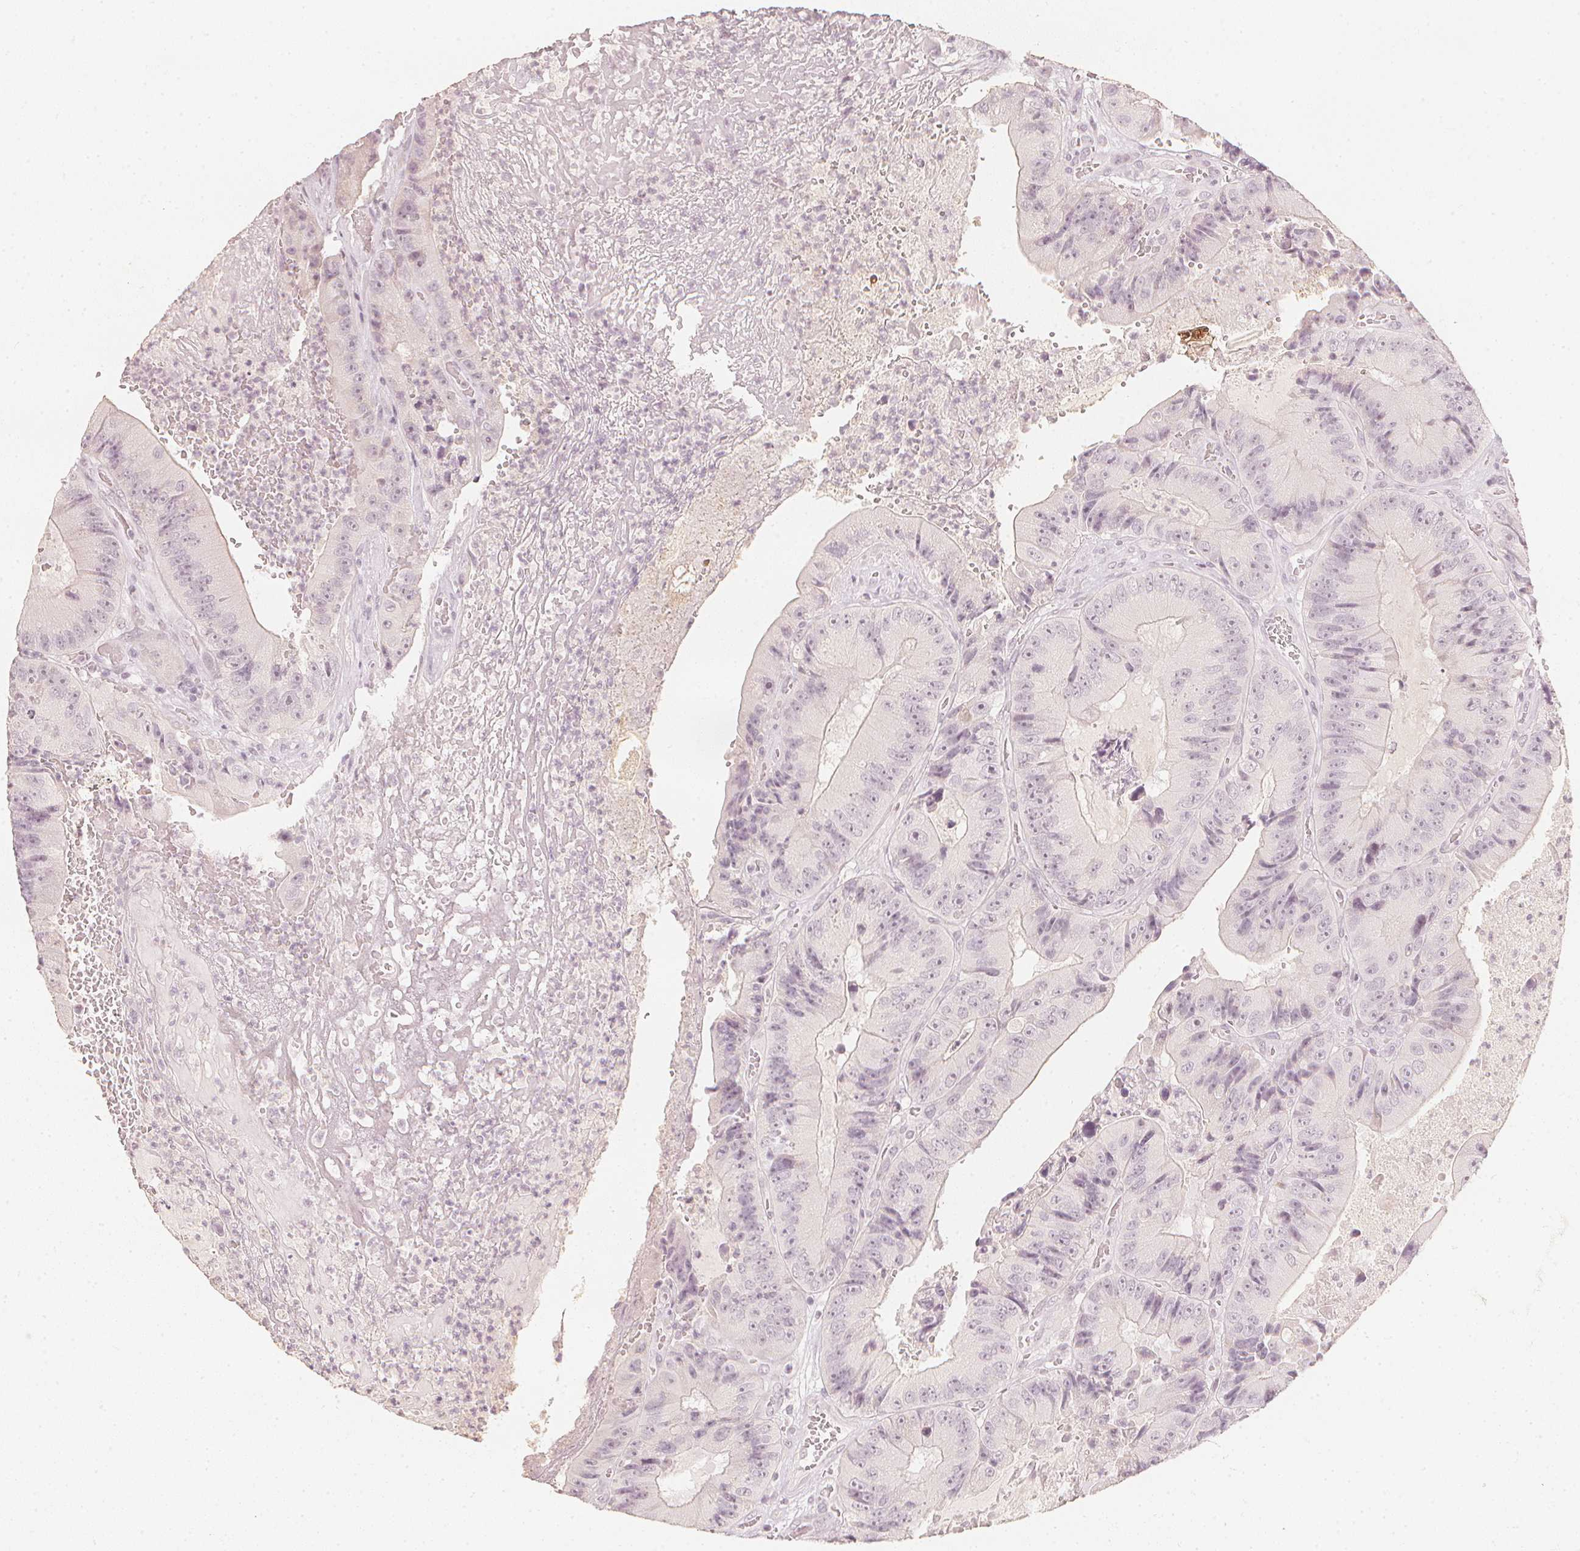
{"staining": {"intensity": "weak", "quantity": "<25%", "location": "cytoplasmic/membranous"}, "tissue": "colorectal cancer", "cell_type": "Tumor cells", "image_type": "cancer", "snomed": [{"axis": "morphology", "description": "Adenocarcinoma, NOS"}, {"axis": "topography", "description": "Colon"}], "caption": "This is an immunohistochemistry (IHC) image of human colorectal adenocarcinoma. There is no expression in tumor cells.", "gene": "CALB1", "patient": {"sex": "female", "age": 86}}